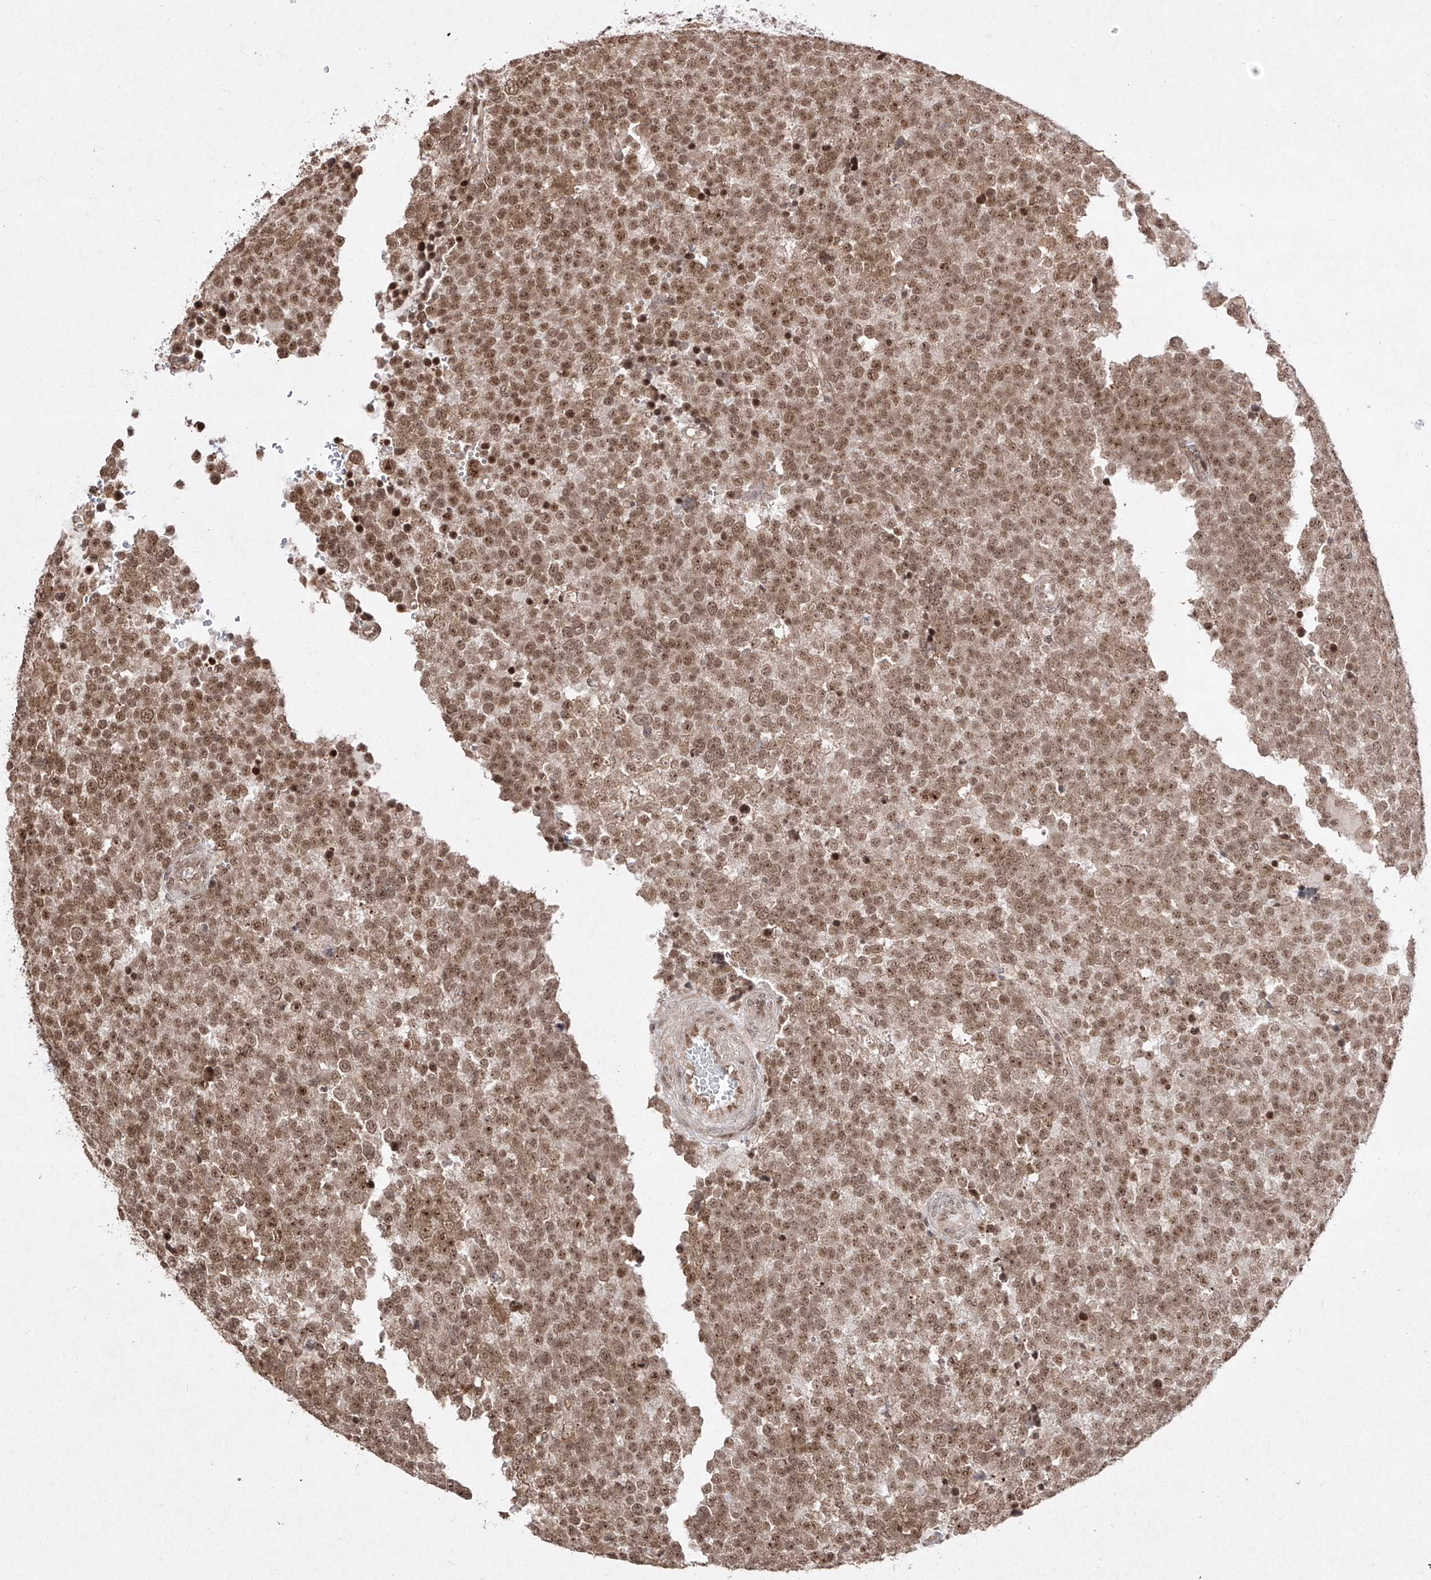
{"staining": {"intensity": "moderate", "quantity": ">75%", "location": "nuclear"}, "tissue": "testis cancer", "cell_type": "Tumor cells", "image_type": "cancer", "snomed": [{"axis": "morphology", "description": "Seminoma, NOS"}, {"axis": "topography", "description": "Testis"}], "caption": "DAB immunohistochemical staining of human seminoma (testis) shows moderate nuclear protein positivity in about >75% of tumor cells.", "gene": "SNRNP27", "patient": {"sex": "male", "age": 71}}